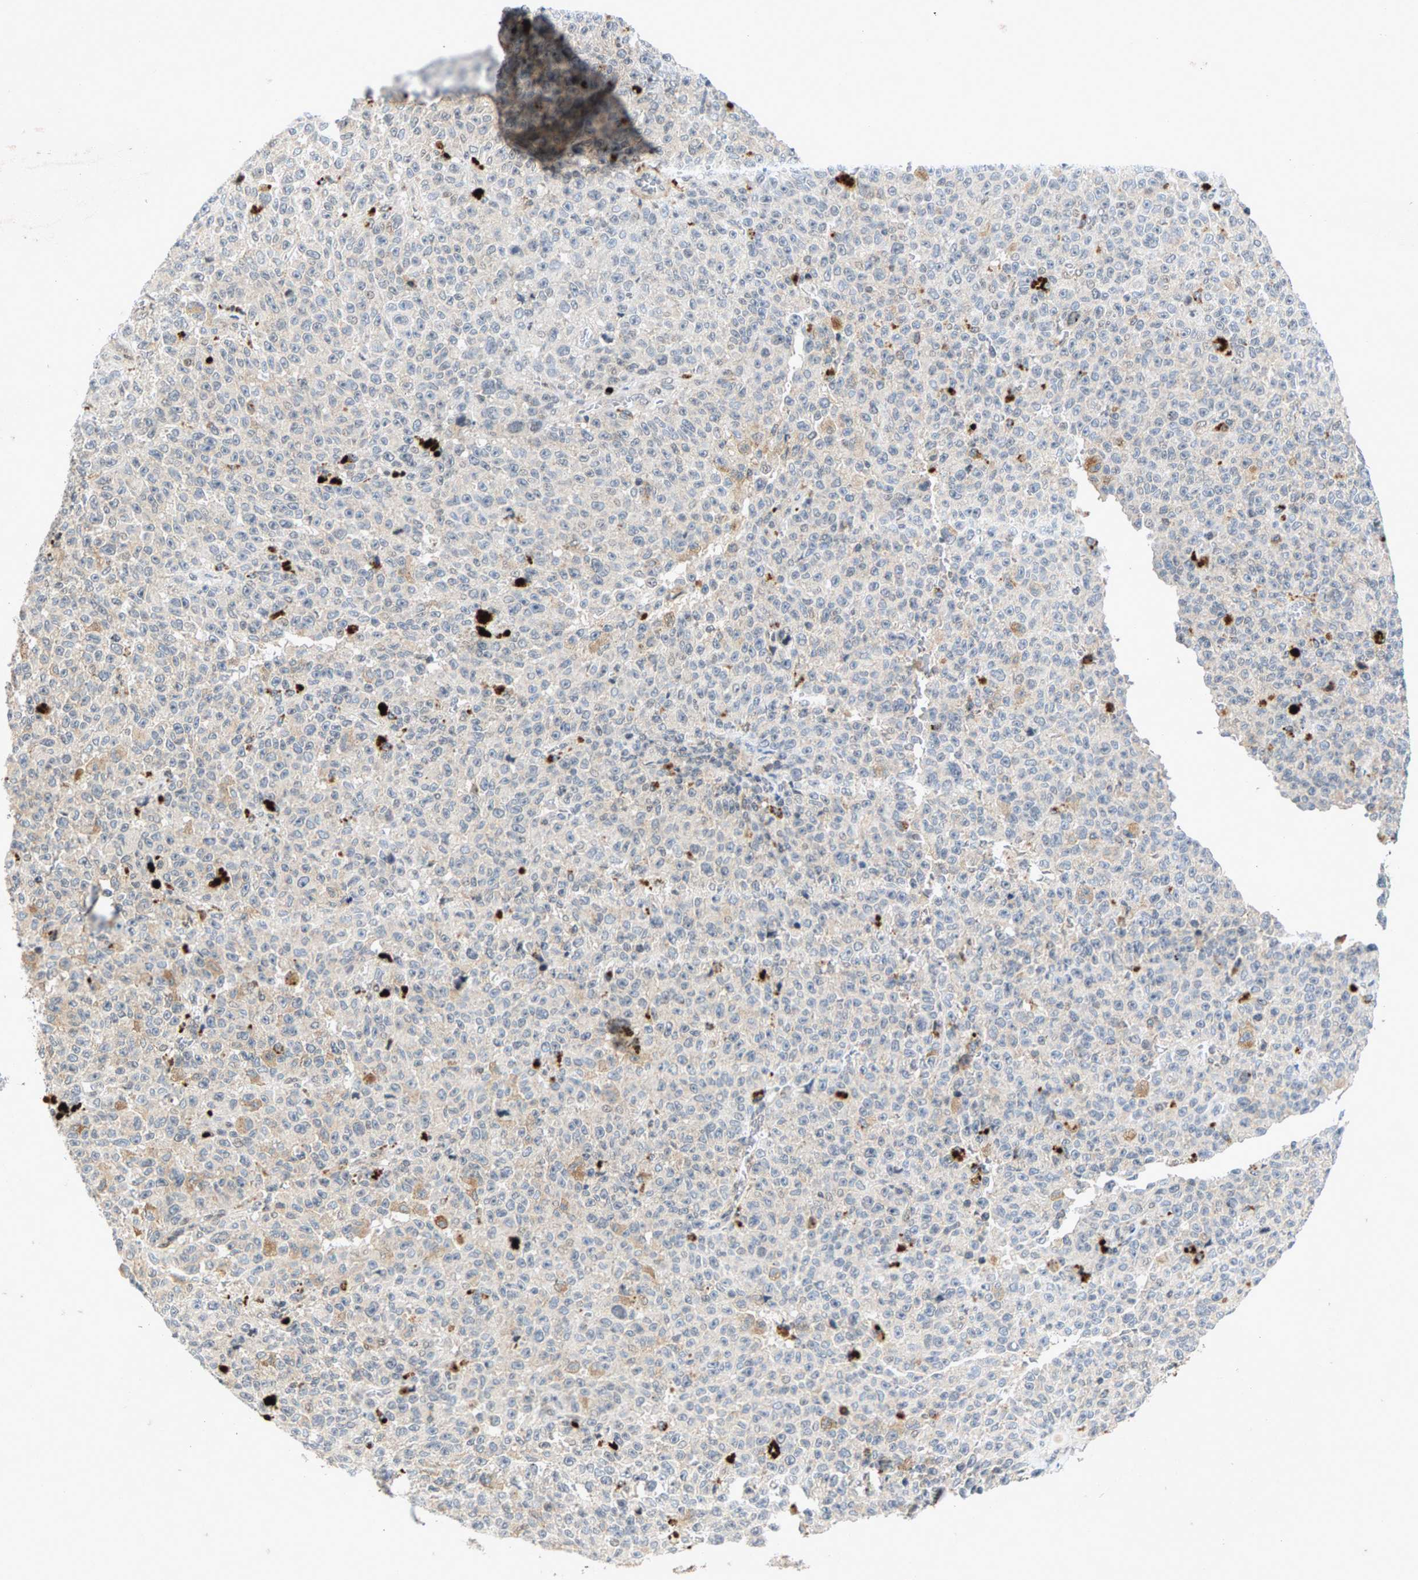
{"staining": {"intensity": "weak", "quantity": "<25%", "location": "cytoplasmic/membranous"}, "tissue": "melanoma", "cell_type": "Tumor cells", "image_type": "cancer", "snomed": [{"axis": "morphology", "description": "Malignant melanoma, NOS"}, {"axis": "topography", "description": "Skin"}], "caption": "The image shows no significant expression in tumor cells of melanoma. (DAB immunohistochemistry with hematoxylin counter stain).", "gene": "ZPR1", "patient": {"sex": "female", "age": 82}}